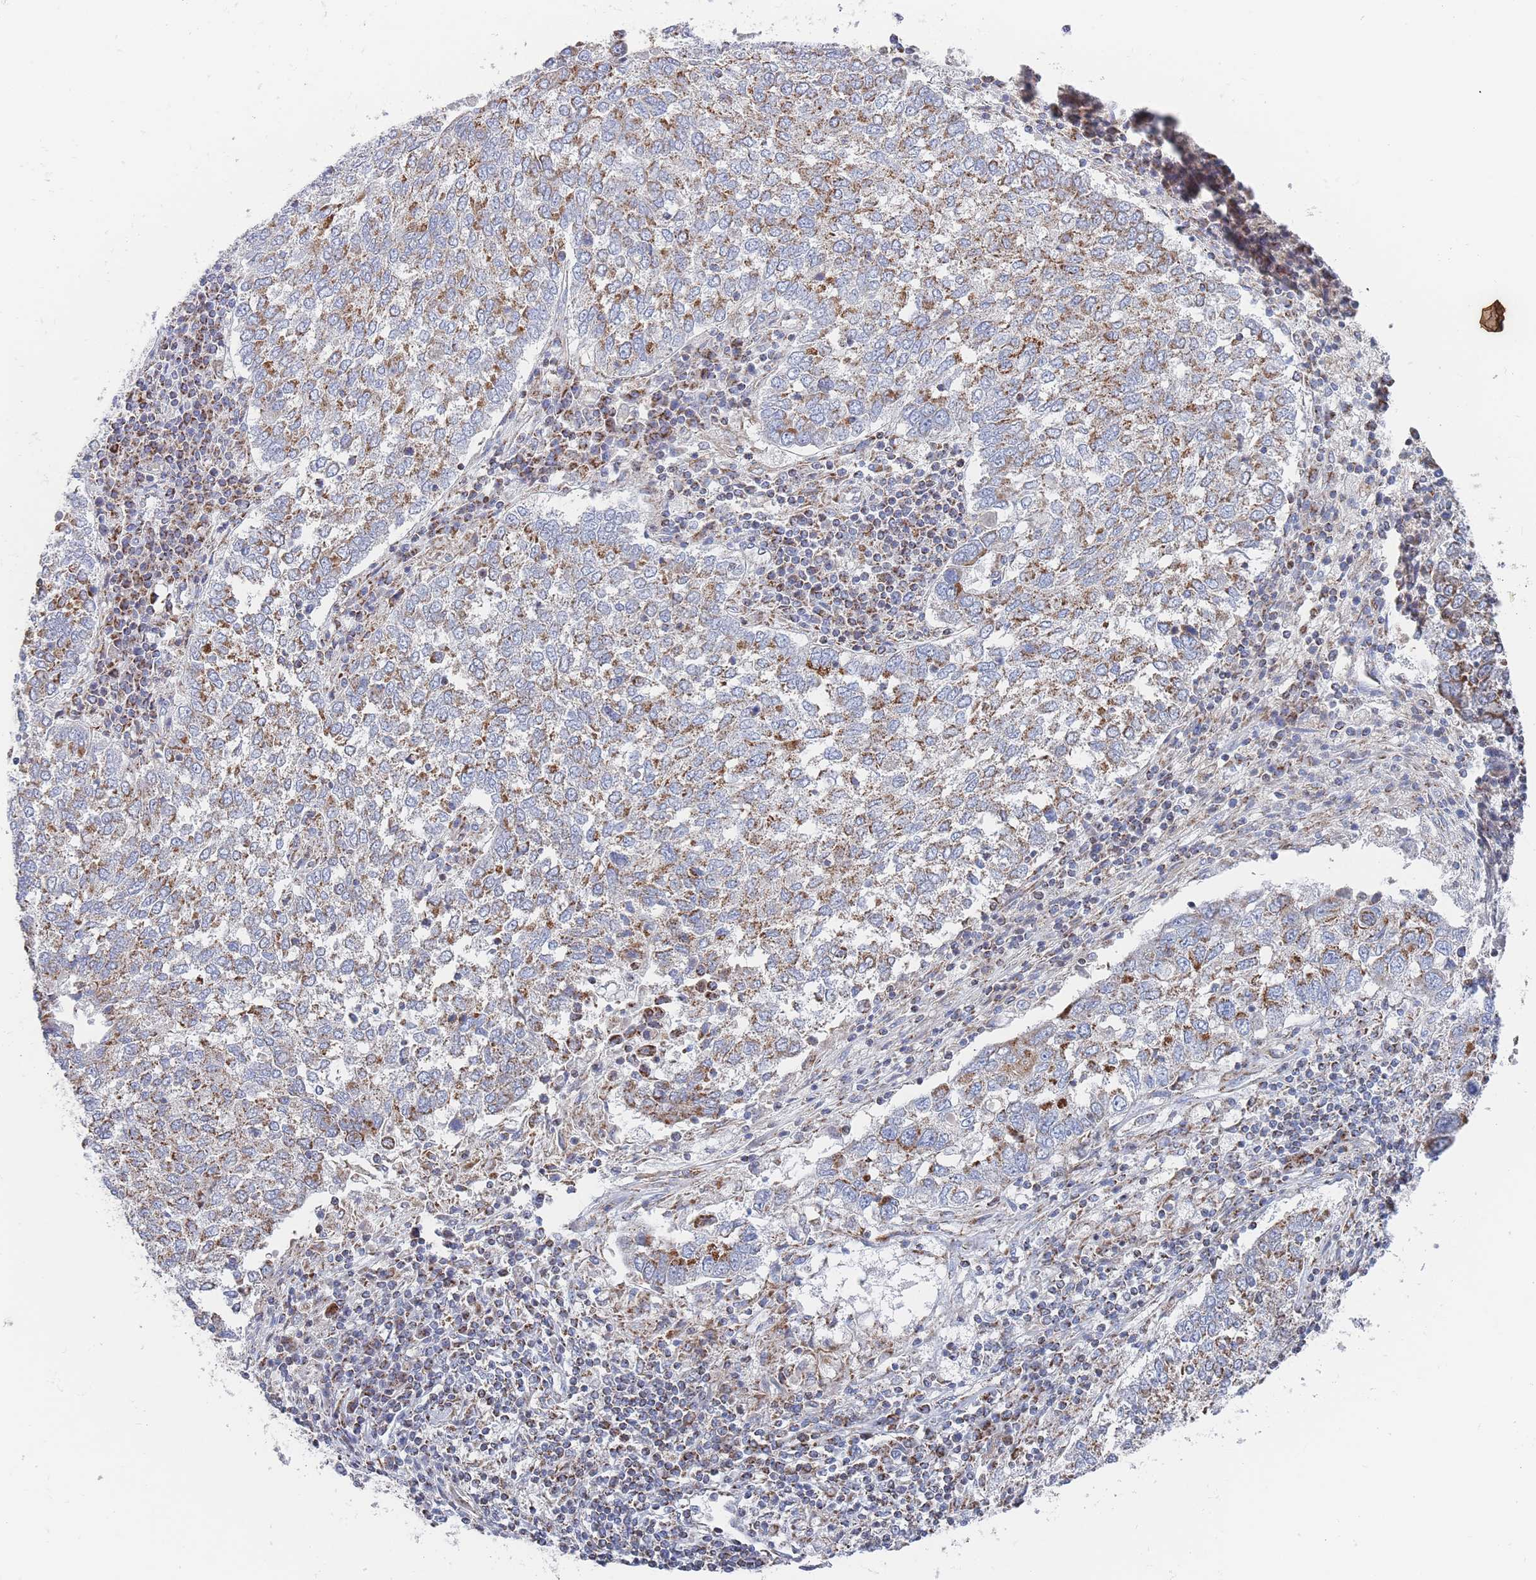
{"staining": {"intensity": "moderate", "quantity": "25%-75%", "location": "cytoplasmic/membranous"}, "tissue": "lung cancer", "cell_type": "Tumor cells", "image_type": "cancer", "snomed": [{"axis": "morphology", "description": "Squamous cell carcinoma, NOS"}, {"axis": "topography", "description": "Lung"}], "caption": "Protein staining of lung cancer tissue reveals moderate cytoplasmic/membranous expression in approximately 25%-75% of tumor cells.", "gene": "IKZF4", "patient": {"sex": "male", "age": 73}}